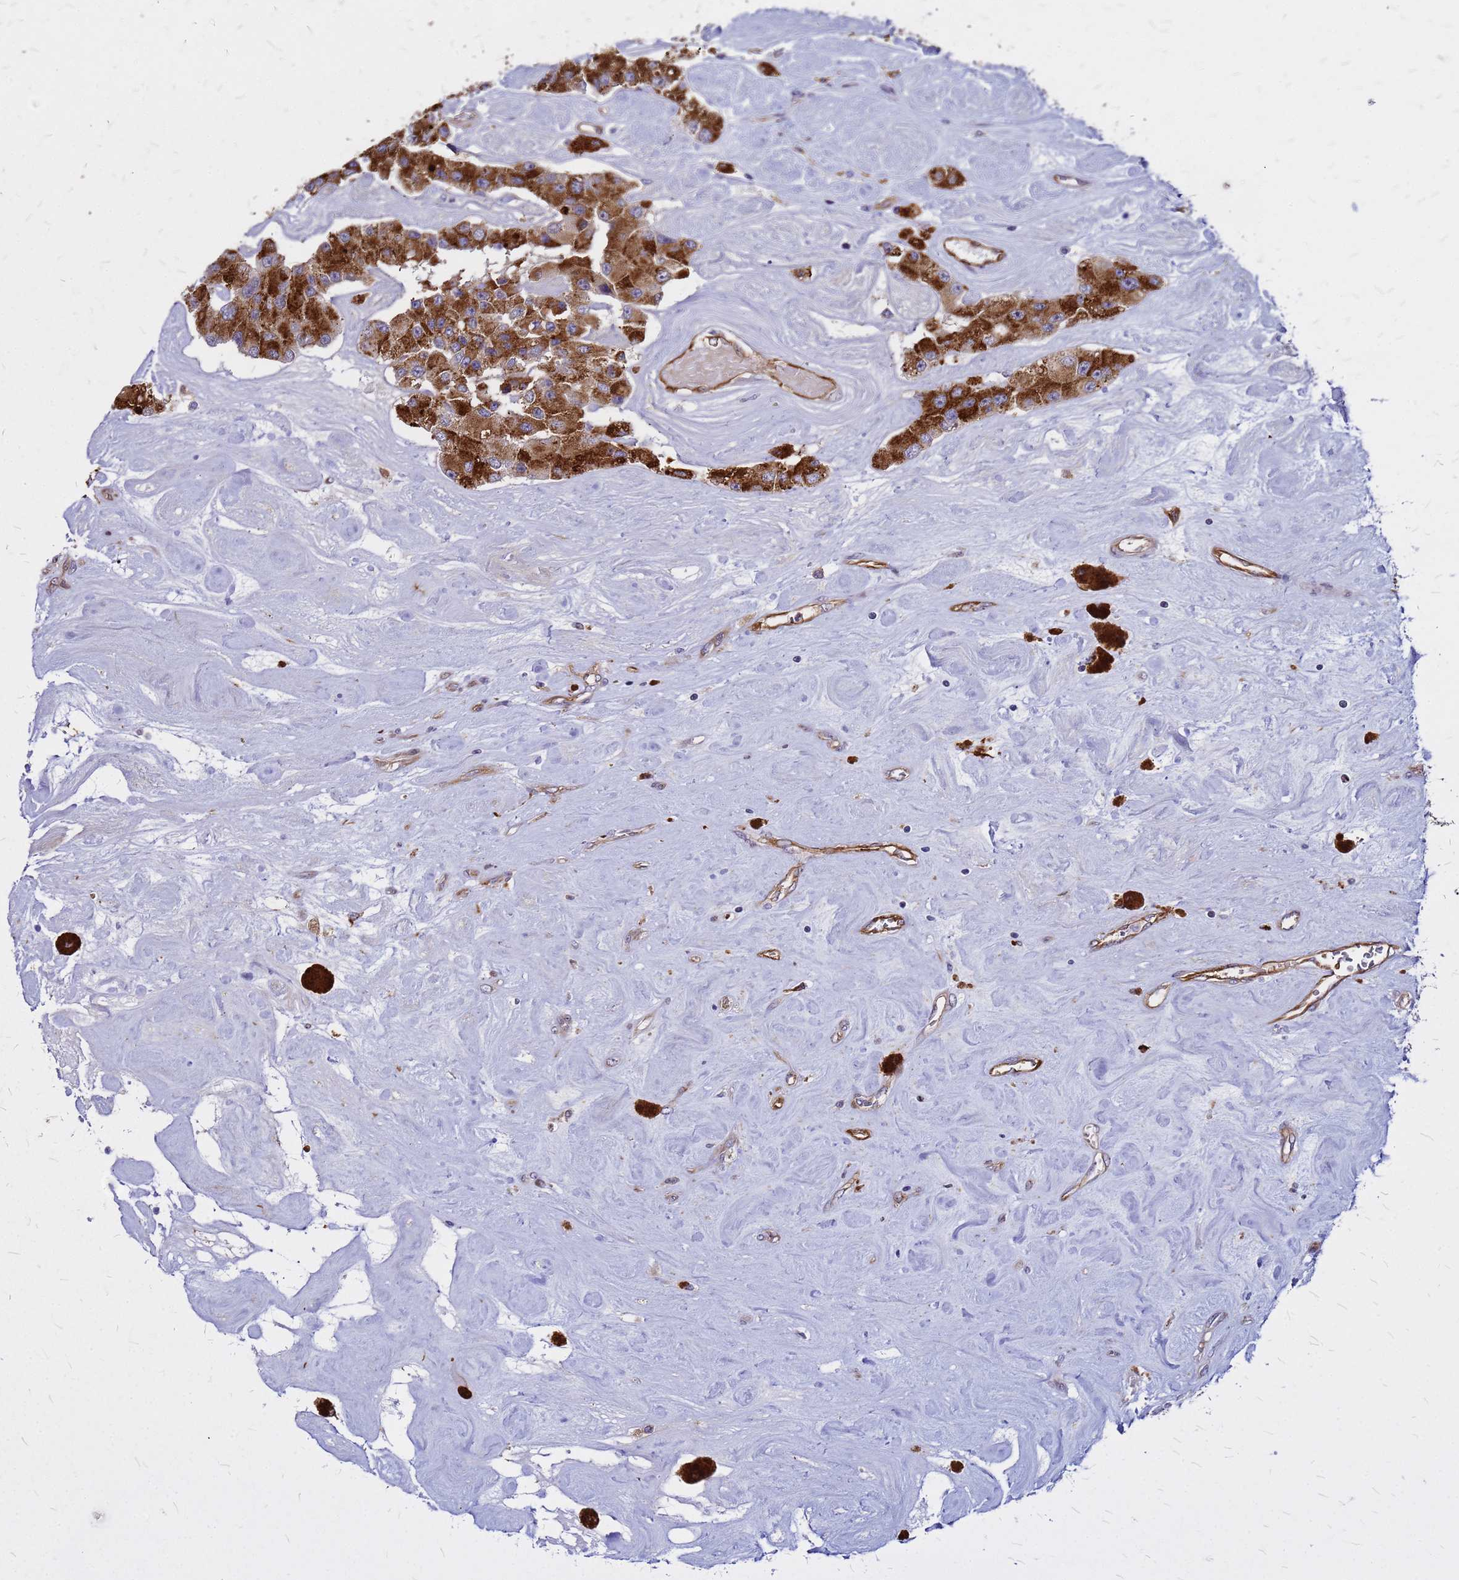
{"staining": {"intensity": "strong", "quantity": ">75%", "location": "cytoplasmic/membranous"}, "tissue": "carcinoid", "cell_type": "Tumor cells", "image_type": "cancer", "snomed": [{"axis": "morphology", "description": "Carcinoid, malignant, NOS"}, {"axis": "topography", "description": "Pancreas"}], "caption": "IHC histopathology image of human carcinoid (malignant) stained for a protein (brown), which reveals high levels of strong cytoplasmic/membranous expression in about >75% of tumor cells.", "gene": "NOSTRIN", "patient": {"sex": "male", "age": 41}}